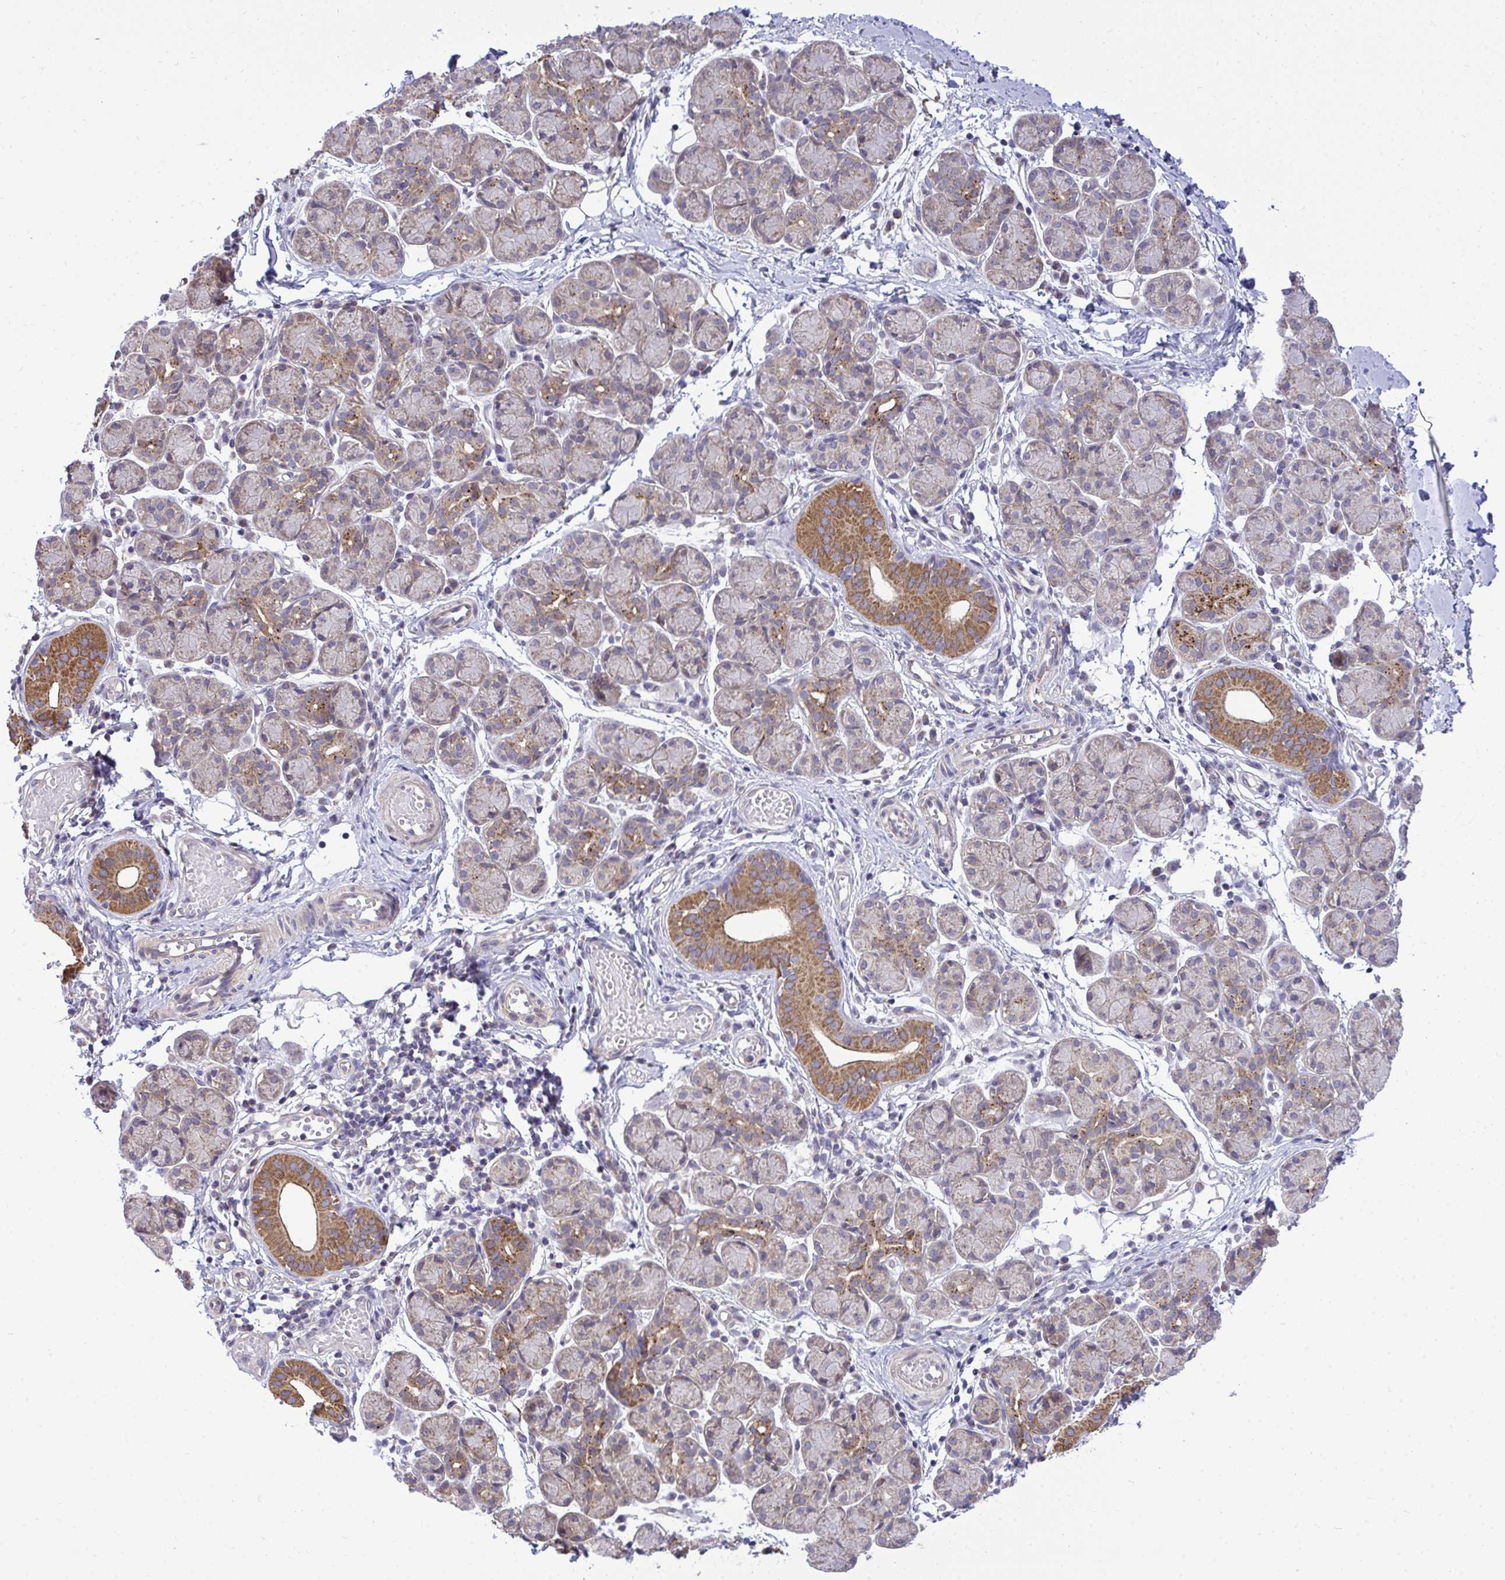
{"staining": {"intensity": "strong", "quantity": "<25%", "location": "cytoplasmic/membranous"}, "tissue": "salivary gland", "cell_type": "Glandular cells", "image_type": "normal", "snomed": [{"axis": "morphology", "description": "Normal tissue, NOS"}, {"axis": "morphology", "description": "Inflammation, NOS"}, {"axis": "topography", "description": "Lymph node"}, {"axis": "topography", "description": "Salivary gland"}], "caption": "Immunohistochemistry image of unremarkable human salivary gland stained for a protein (brown), which shows medium levels of strong cytoplasmic/membranous positivity in about <25% of glandular cells.", "gene": "XAF1", "patient": {"sex": "male", "age": 3}}